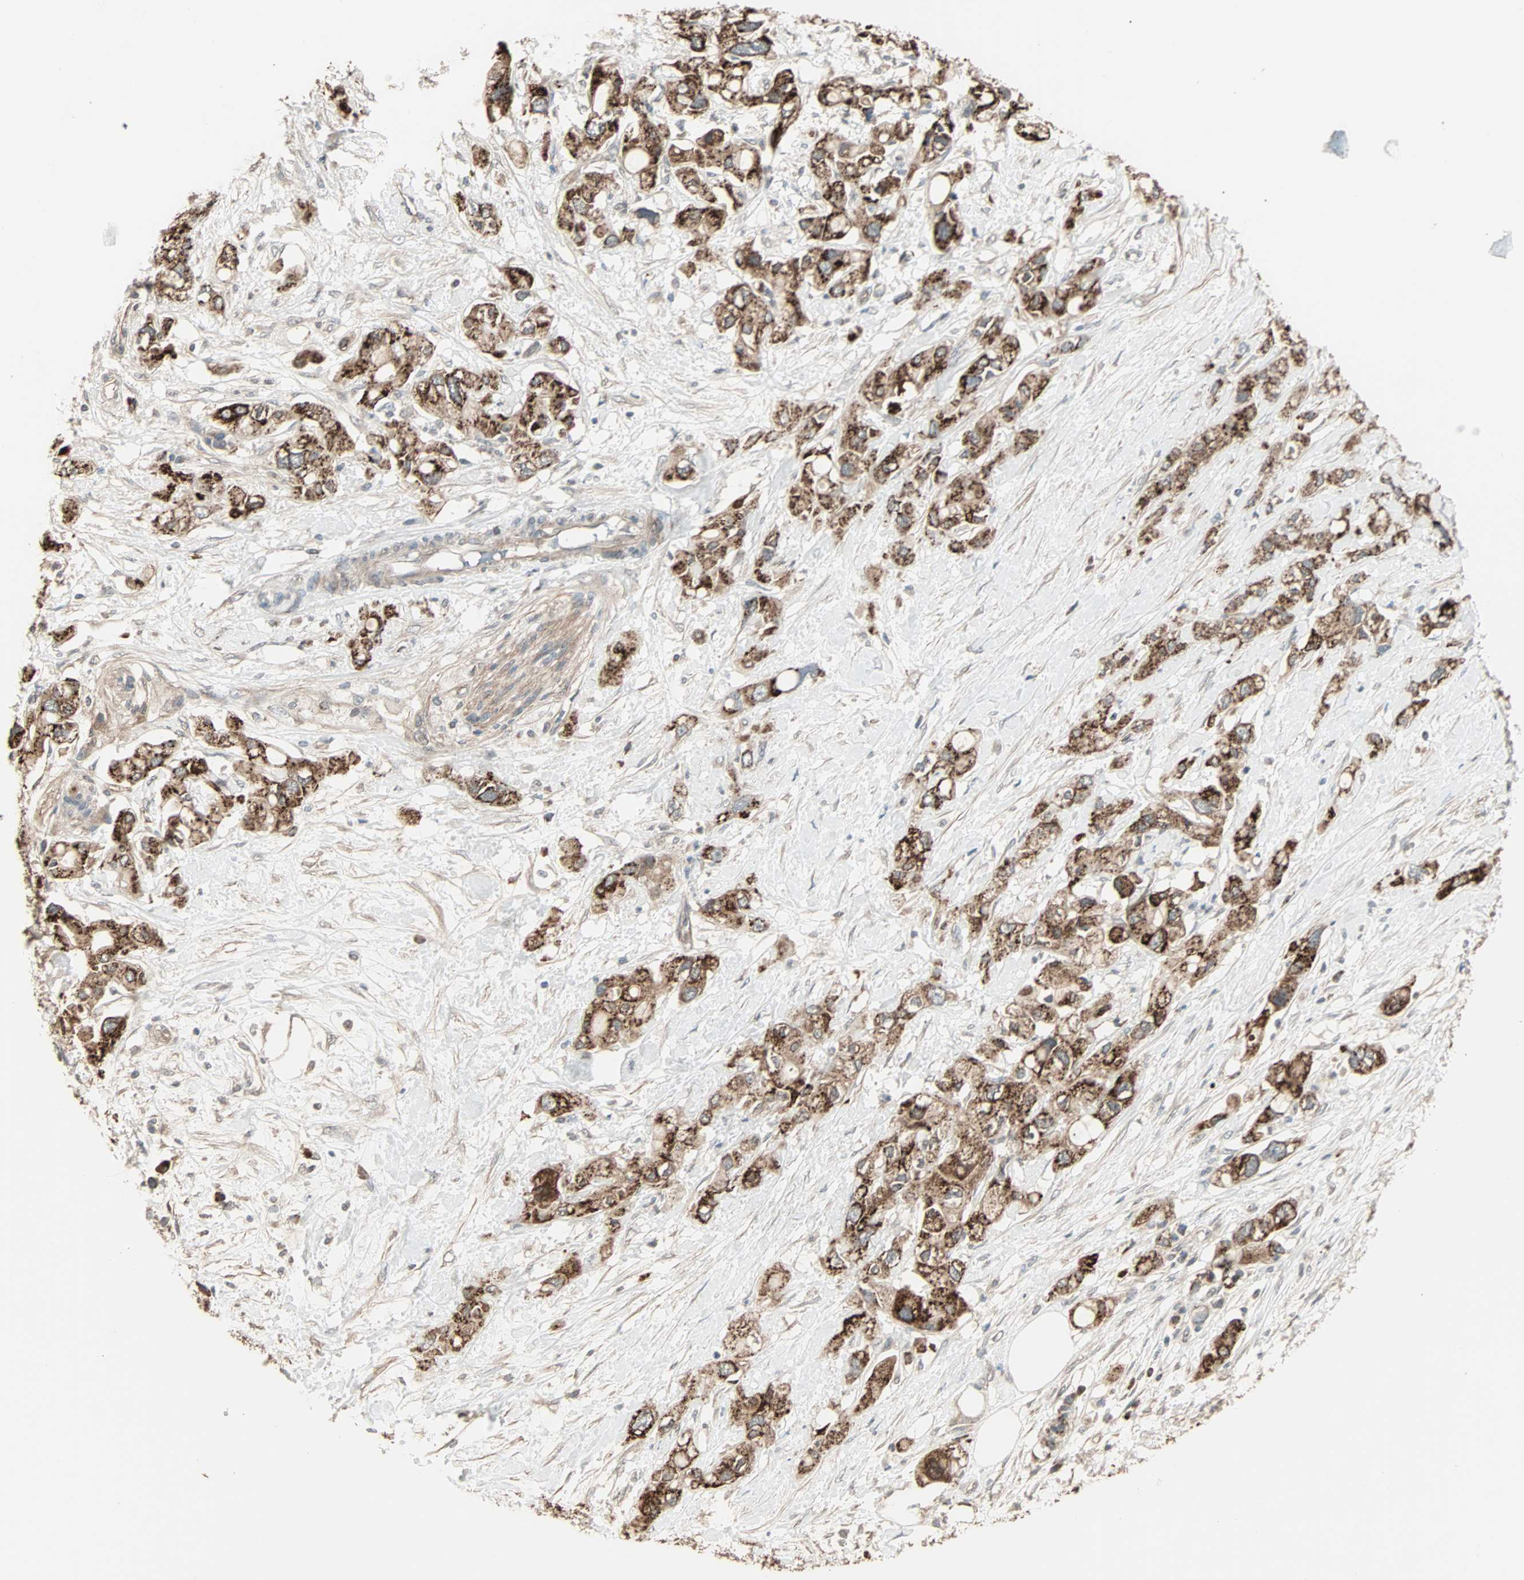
{"staining": {"intensity": "strong", "quantity": ">75%", "location": "cytoplasmic/membranous"}, "tissue": "pancreatic cancer", "cell_type": "Tumor cells", "image_type": "cancer", "snomed": [{"axis": "morphology", "description": "Adenocarcinoma, NOS"}, {"axis": "topography", "description": "Pancreas"}], "caption": "Immunohistochemistry (IHC) micrograph of human adenocarcinoma (pancreatic) stained for a protein (brown), which shows high levels of strong cytoplasmic/membranous staining in about >75% of tumor cells.", "gene": "GALNT3", "patient": {"sex": "female", "age": 56}}